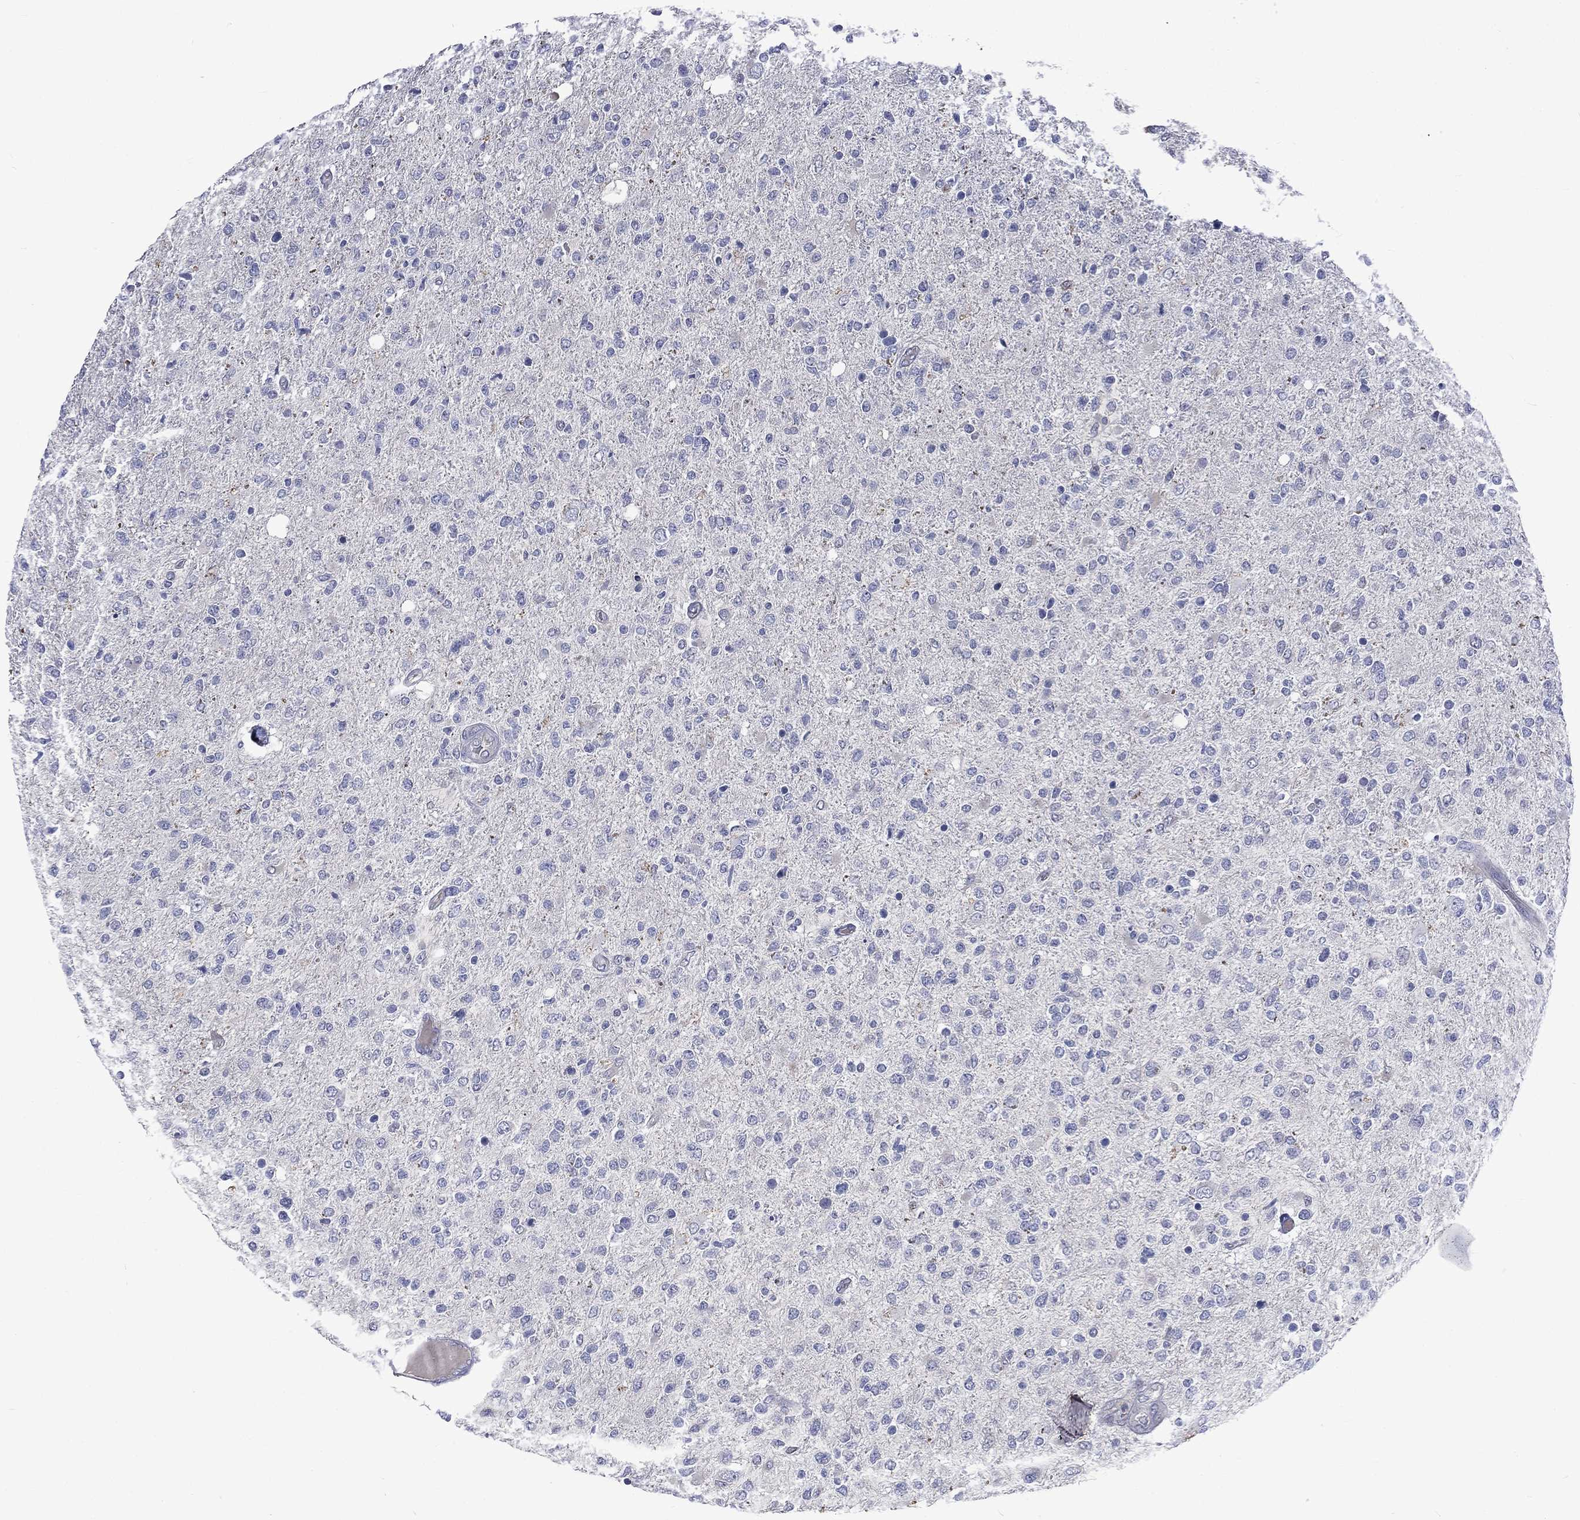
{"staining": {"intensity": "negative", "quantity": "none", "location": "none"}, "tissue": "glioma", "cell_type": "Tumor cells", "image_type": "cancer", "snomed": [{"axis": "morphology", "description": "Glioma, malignant, High grade"}, {"axis": "topography", "description": "Cerebral cortex"}], "caption": "Glioma was stained to show a protein in brown. There is no significant positivity in tumor cells.", "gene": "CA12", "patient": {"sex": "male", "age": 70}}